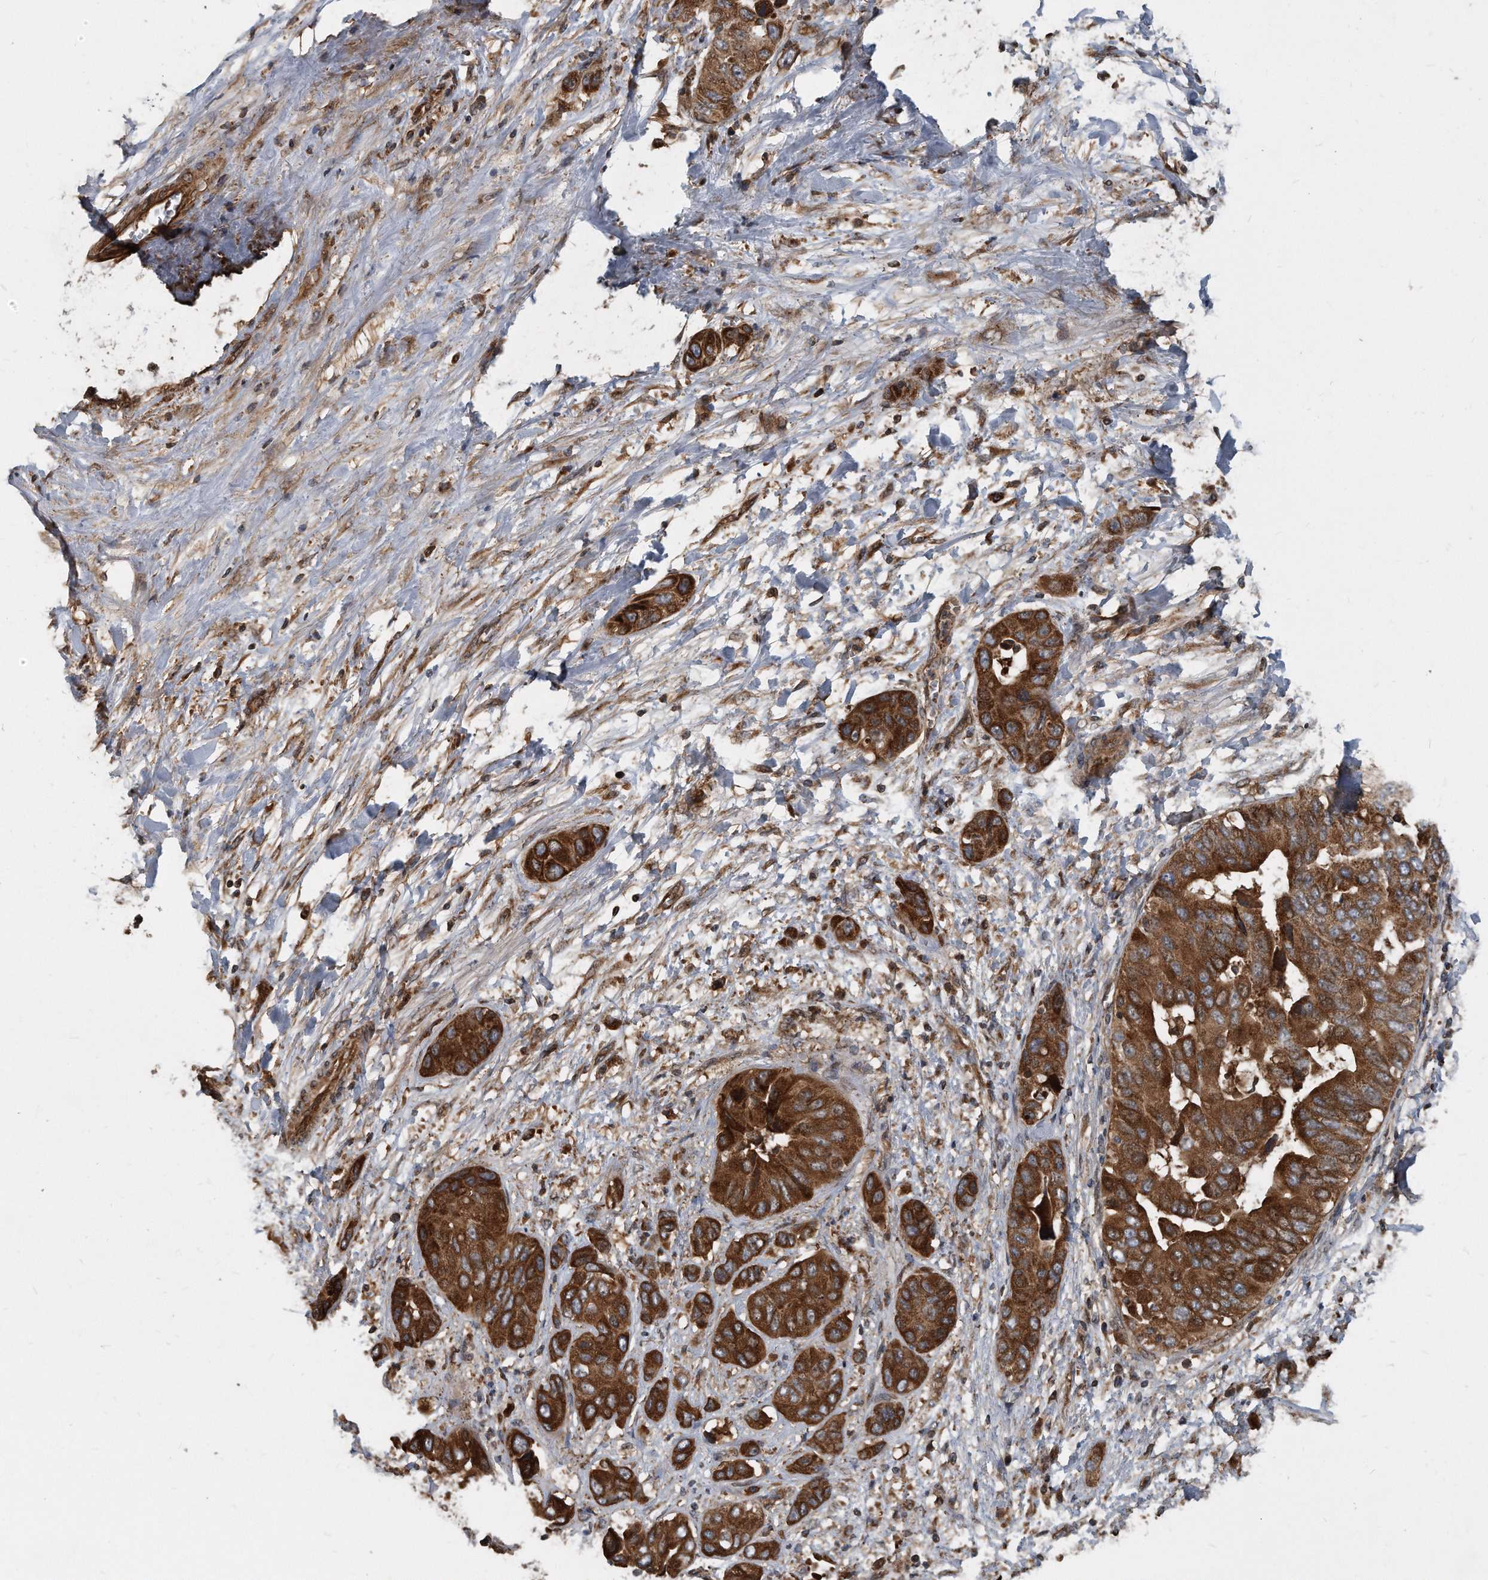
{"staining": {"intensity": "strong", "quantity": ">75%", "location": "cytoplasmic/membranous"}, "tissue": "liver cancer", "cell_type": "Tumor cells", "image_type": "cancer", "snomed": [{"axis": "morphology", "description": "Cholangiocarcinoma"}, {"axis": "topography", "description": "Liver"}], "caption": "Liver cancer stained with DAB (3,3'-diaminobenzidine) immunohistochemistry (IHC) displays high levels of strong cytoplasmic/membranous positivity in about >75% of tumor cells. Using DAB (3,3'-diaminobenzidine) (brown) and hematoxylin (blue) stains, captured at high magnification using brightfield microscopy.", "gene": "FAM136A", "patient": {"sex": "female", "age": 52}}